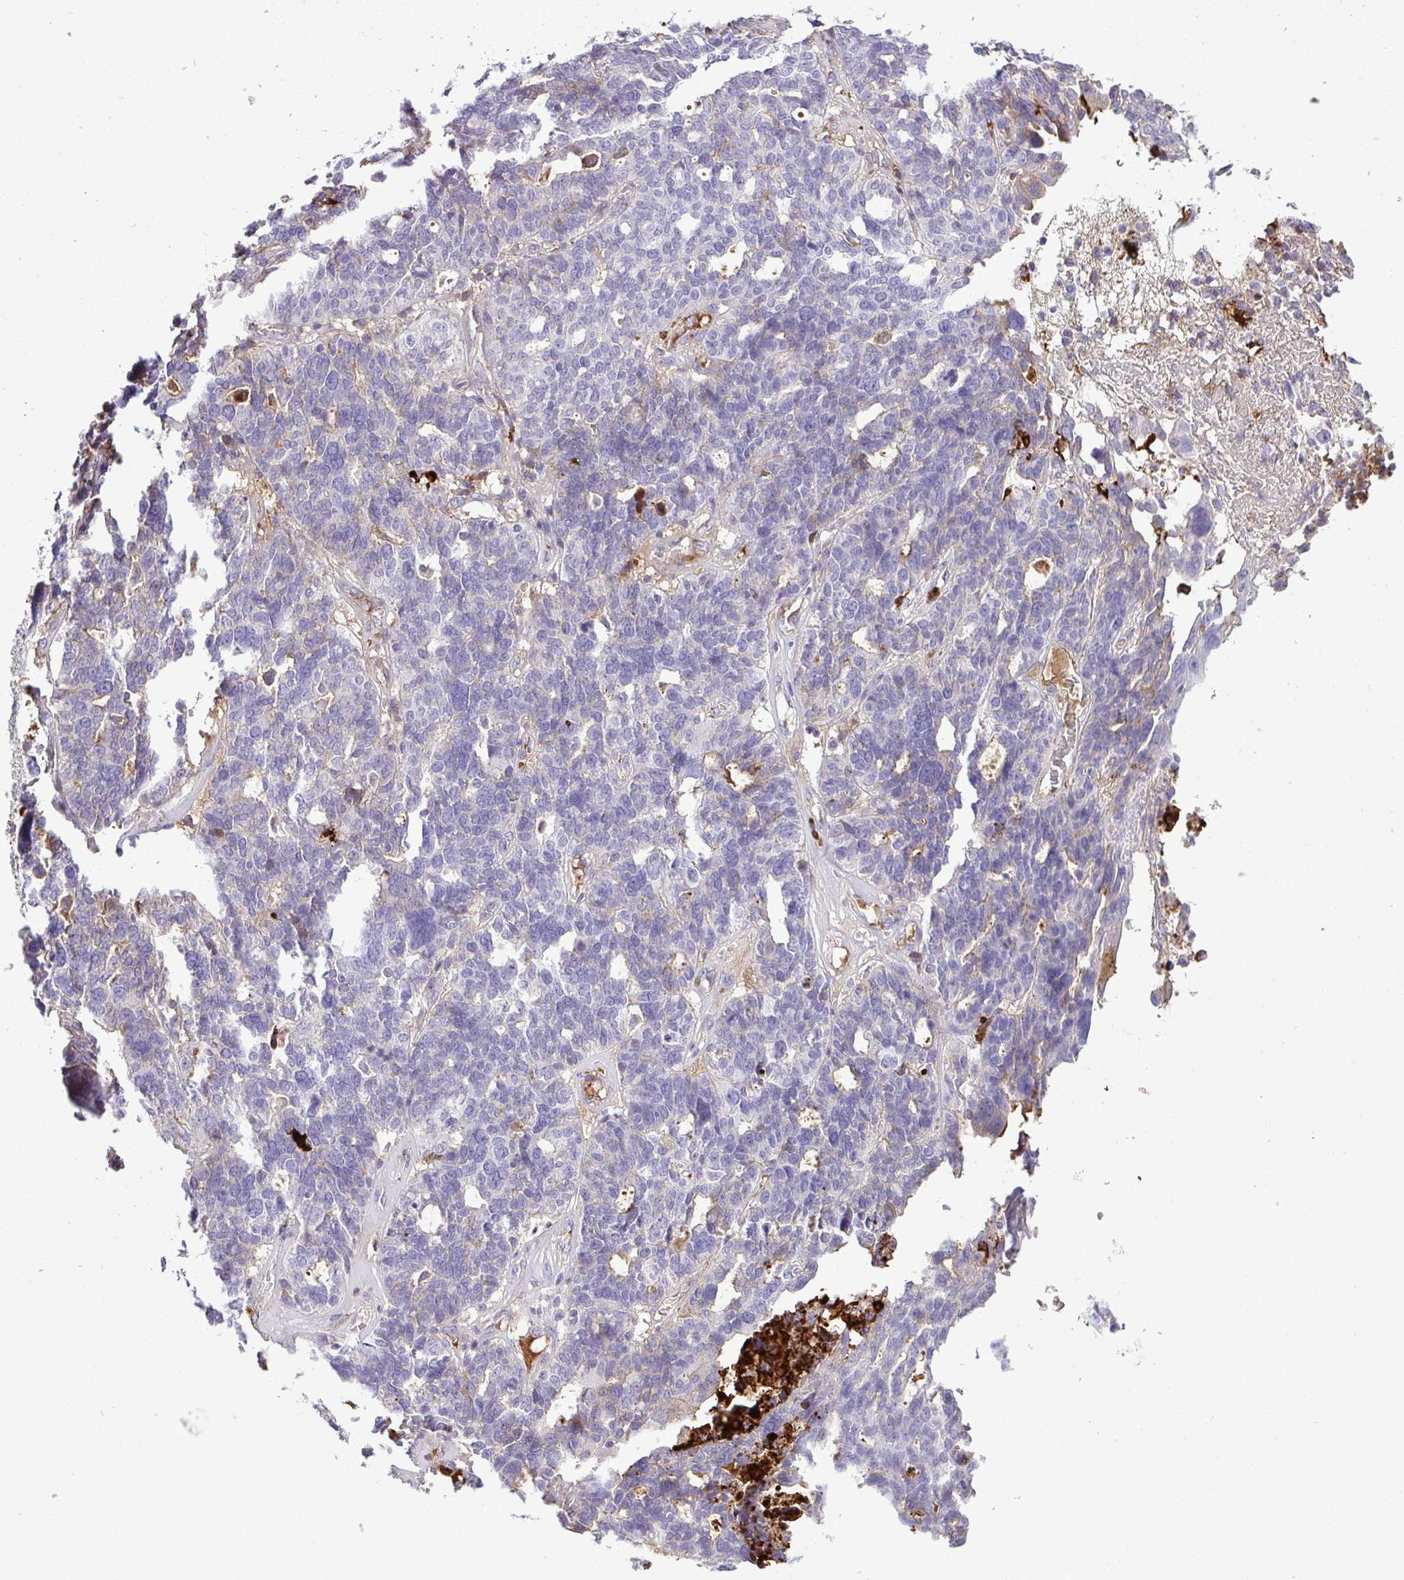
{"staining": {"intensity": "negative", "quantity": "none", "location": "none"}, "tissue": "ovarian cancer", "cell_type": "Tumor cells", "image_type": "cancer", "snomed": [{"axis": "morphology", "description": "Cystadenocarcinoma, serous, NOS"}, {"axis": "topography", "description": "Ovary"}], "caption": "Tumor cells are negative for protein expression in human ovarian cancer.", "gene": "F2", "patient": {"sex": "female", "age": 59}}